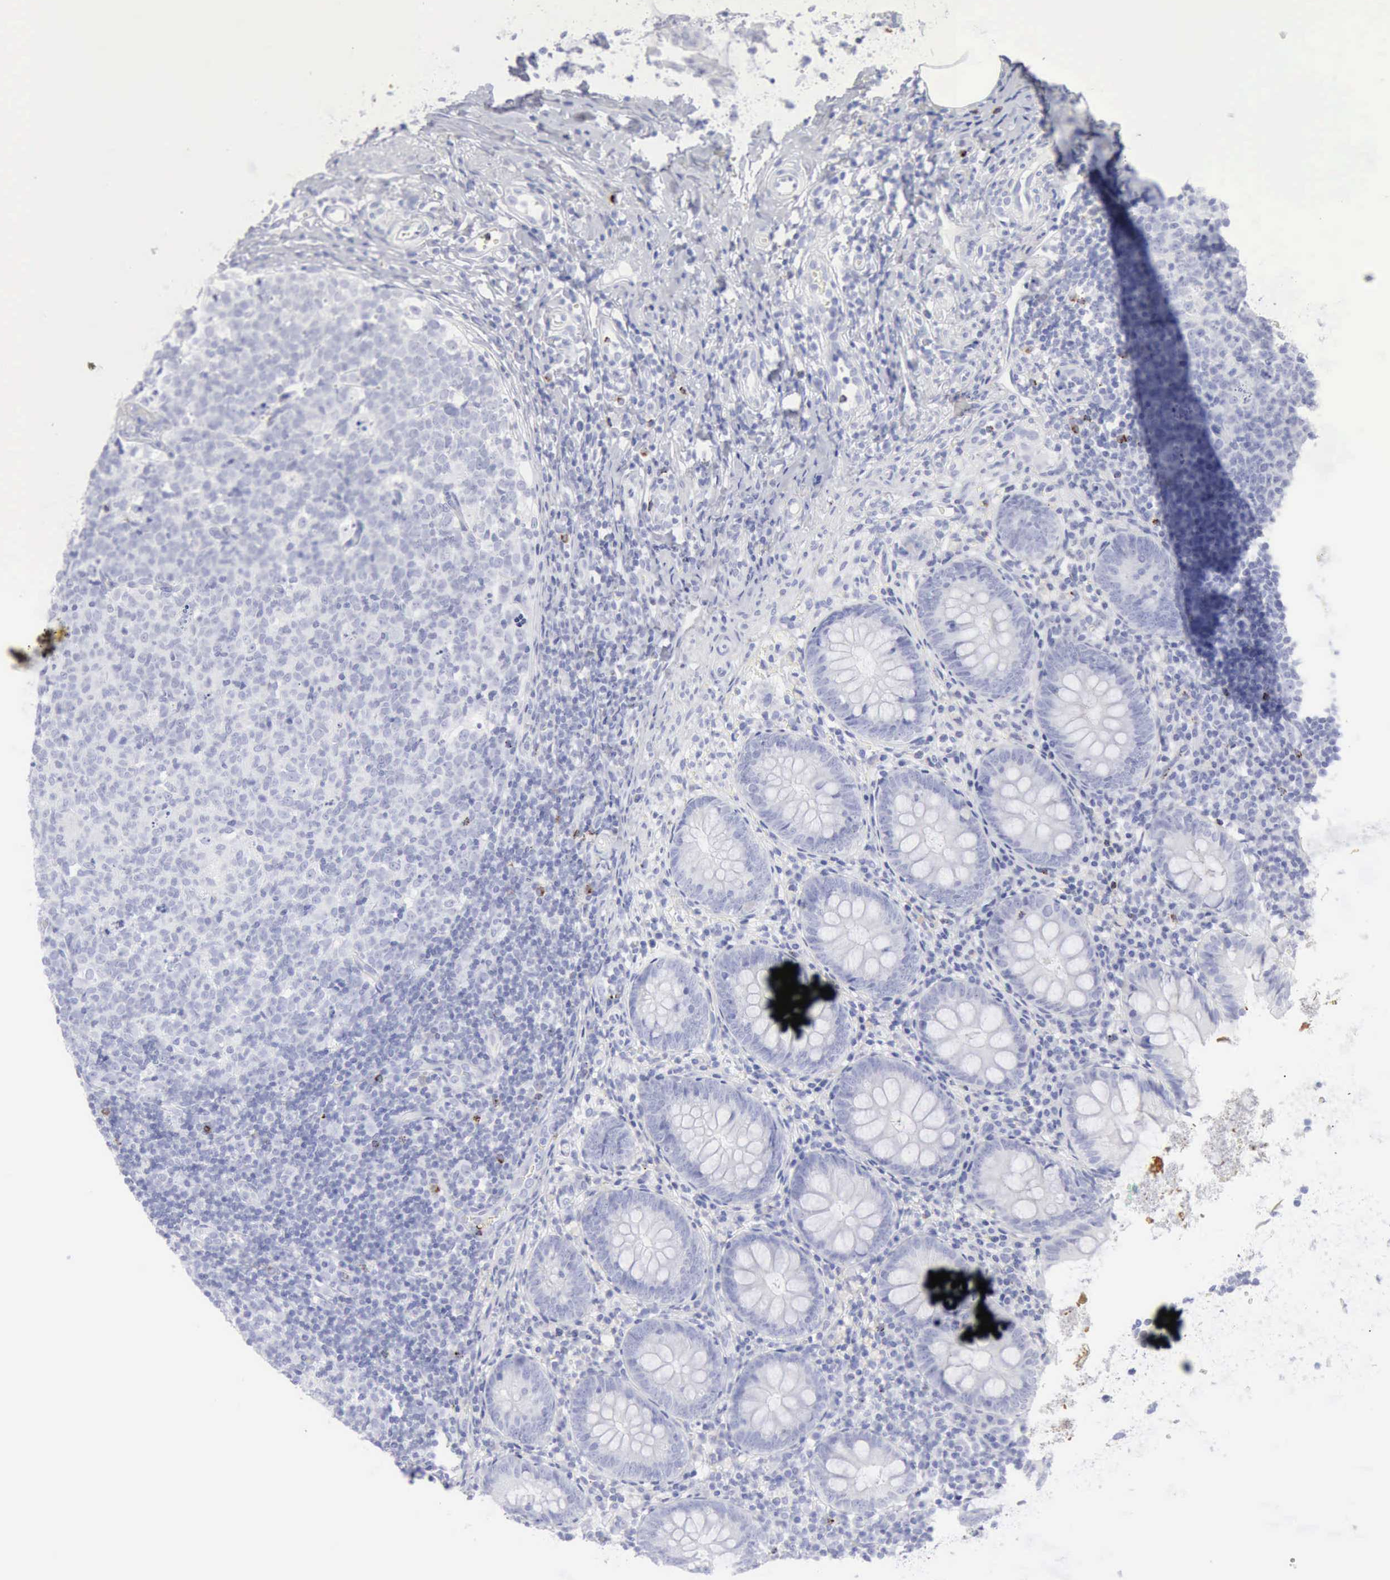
{"staining": {"intensity": "negative", "quantity": "none", "location": "none"}, "tissue": "appendix", "cell_type": "Glandular cells", "image_type": "normal", "snomed": [{"axis": "morphology", "description": "Normal tissue, NOS"}, {"axis": "topography", "description": "Appendix"}], "caption": "High power microscopy photomicrograph of an immunohistochemistry image of normal appendix, revealing no significant positivity in glandular cells.", "gene": "GZMB", "patient": {"sex": "female", "age": 9}}